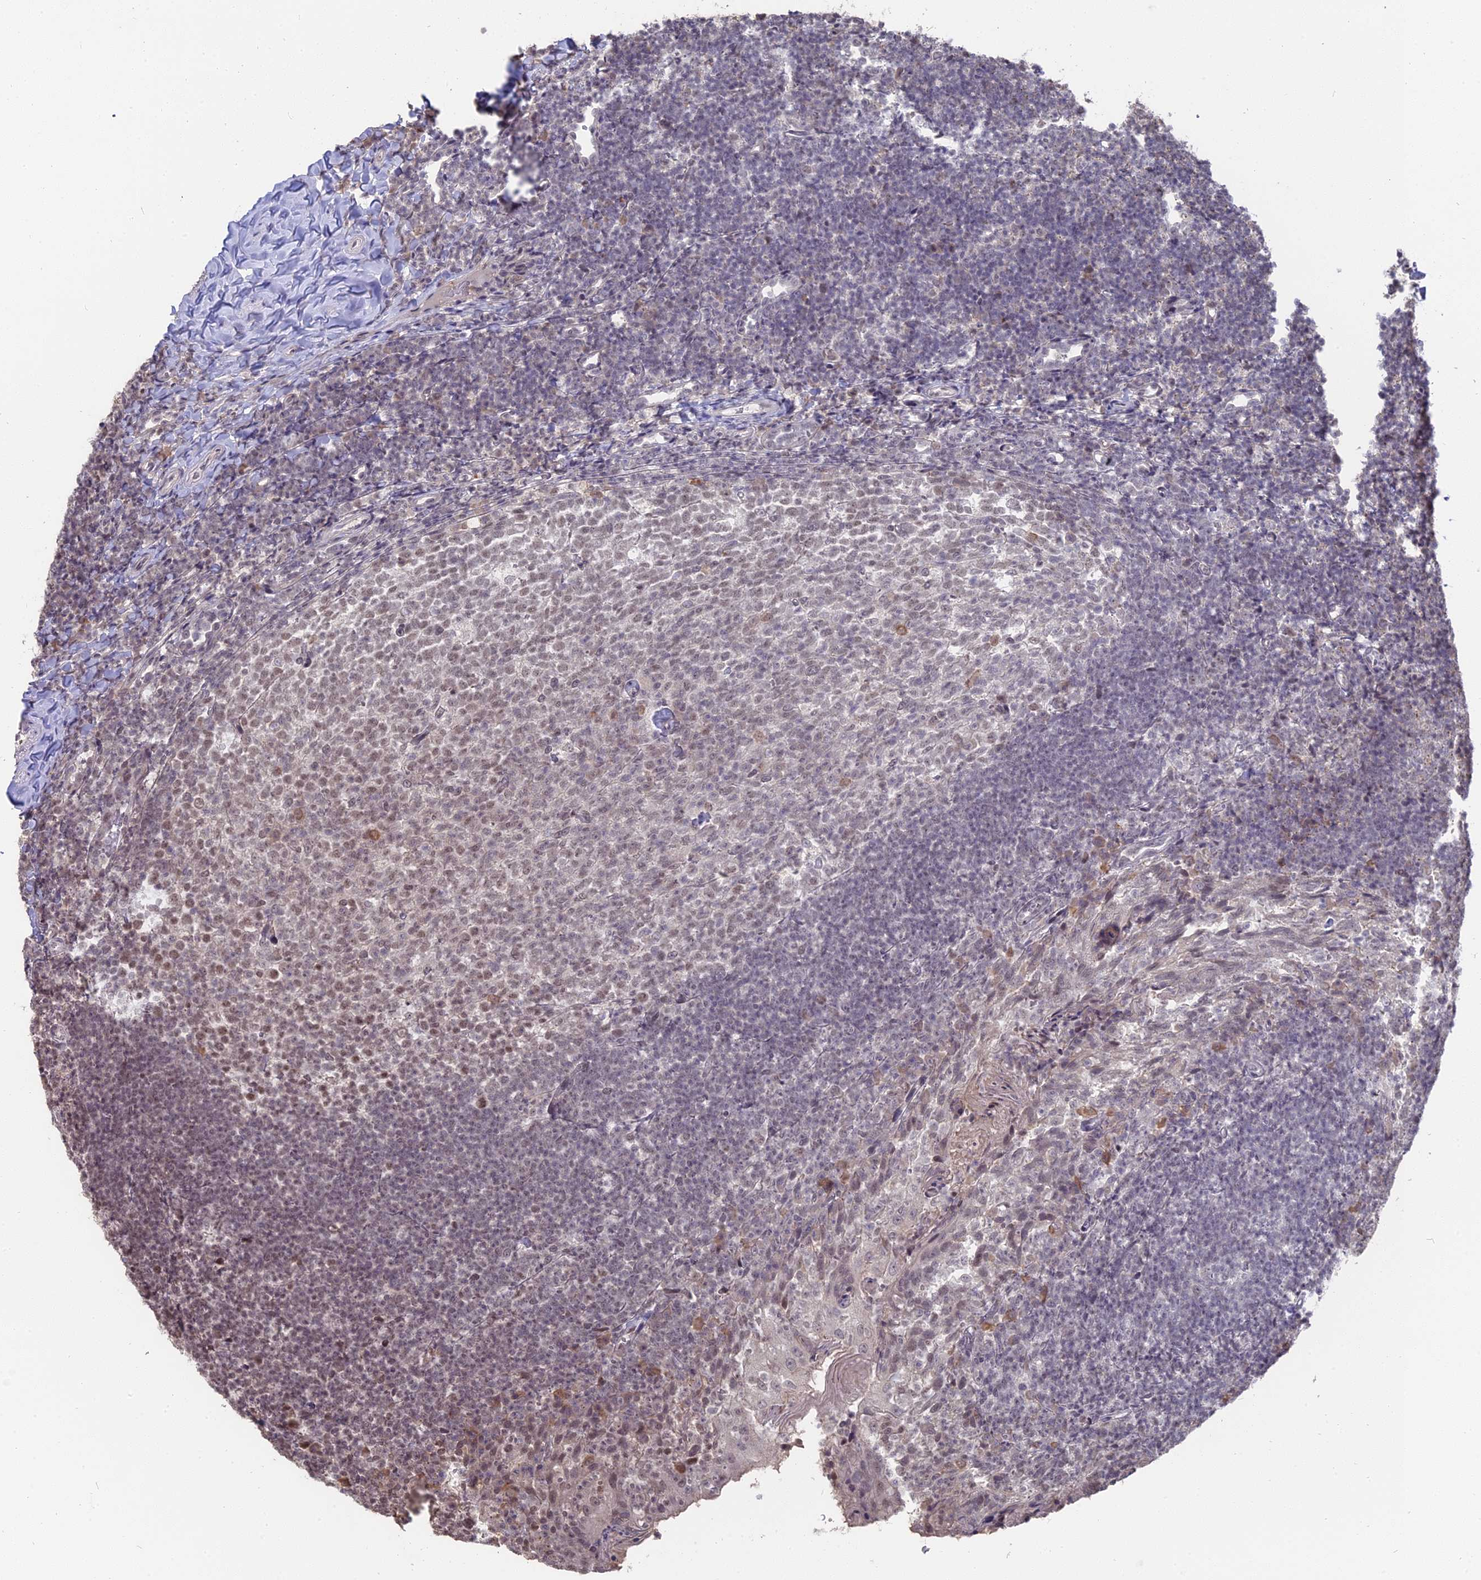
{"staining": {"intensity": "moderate", "quantity": "25%-75%", "location": "nuclear"}, "tissue": "tonsil", "cell_type": "Germinal center cells", "image_type": "normal", "snomed": [{"axis": "morphology", "description": "Normal tissue, NOS"}, {"axis": "topography", "description": "Tonsil"}], "caption": "Immunohistochemistry (IHC) of normal tonsil demonstrates medium levels of moderate nuclear expression in approximately 25%-75% of germinal center cells. (brown staining indicates protein expression, while blue staining denotes nuclei).", "gene": "NR1H3", "patient": {"sex": "female", "age": 10}}